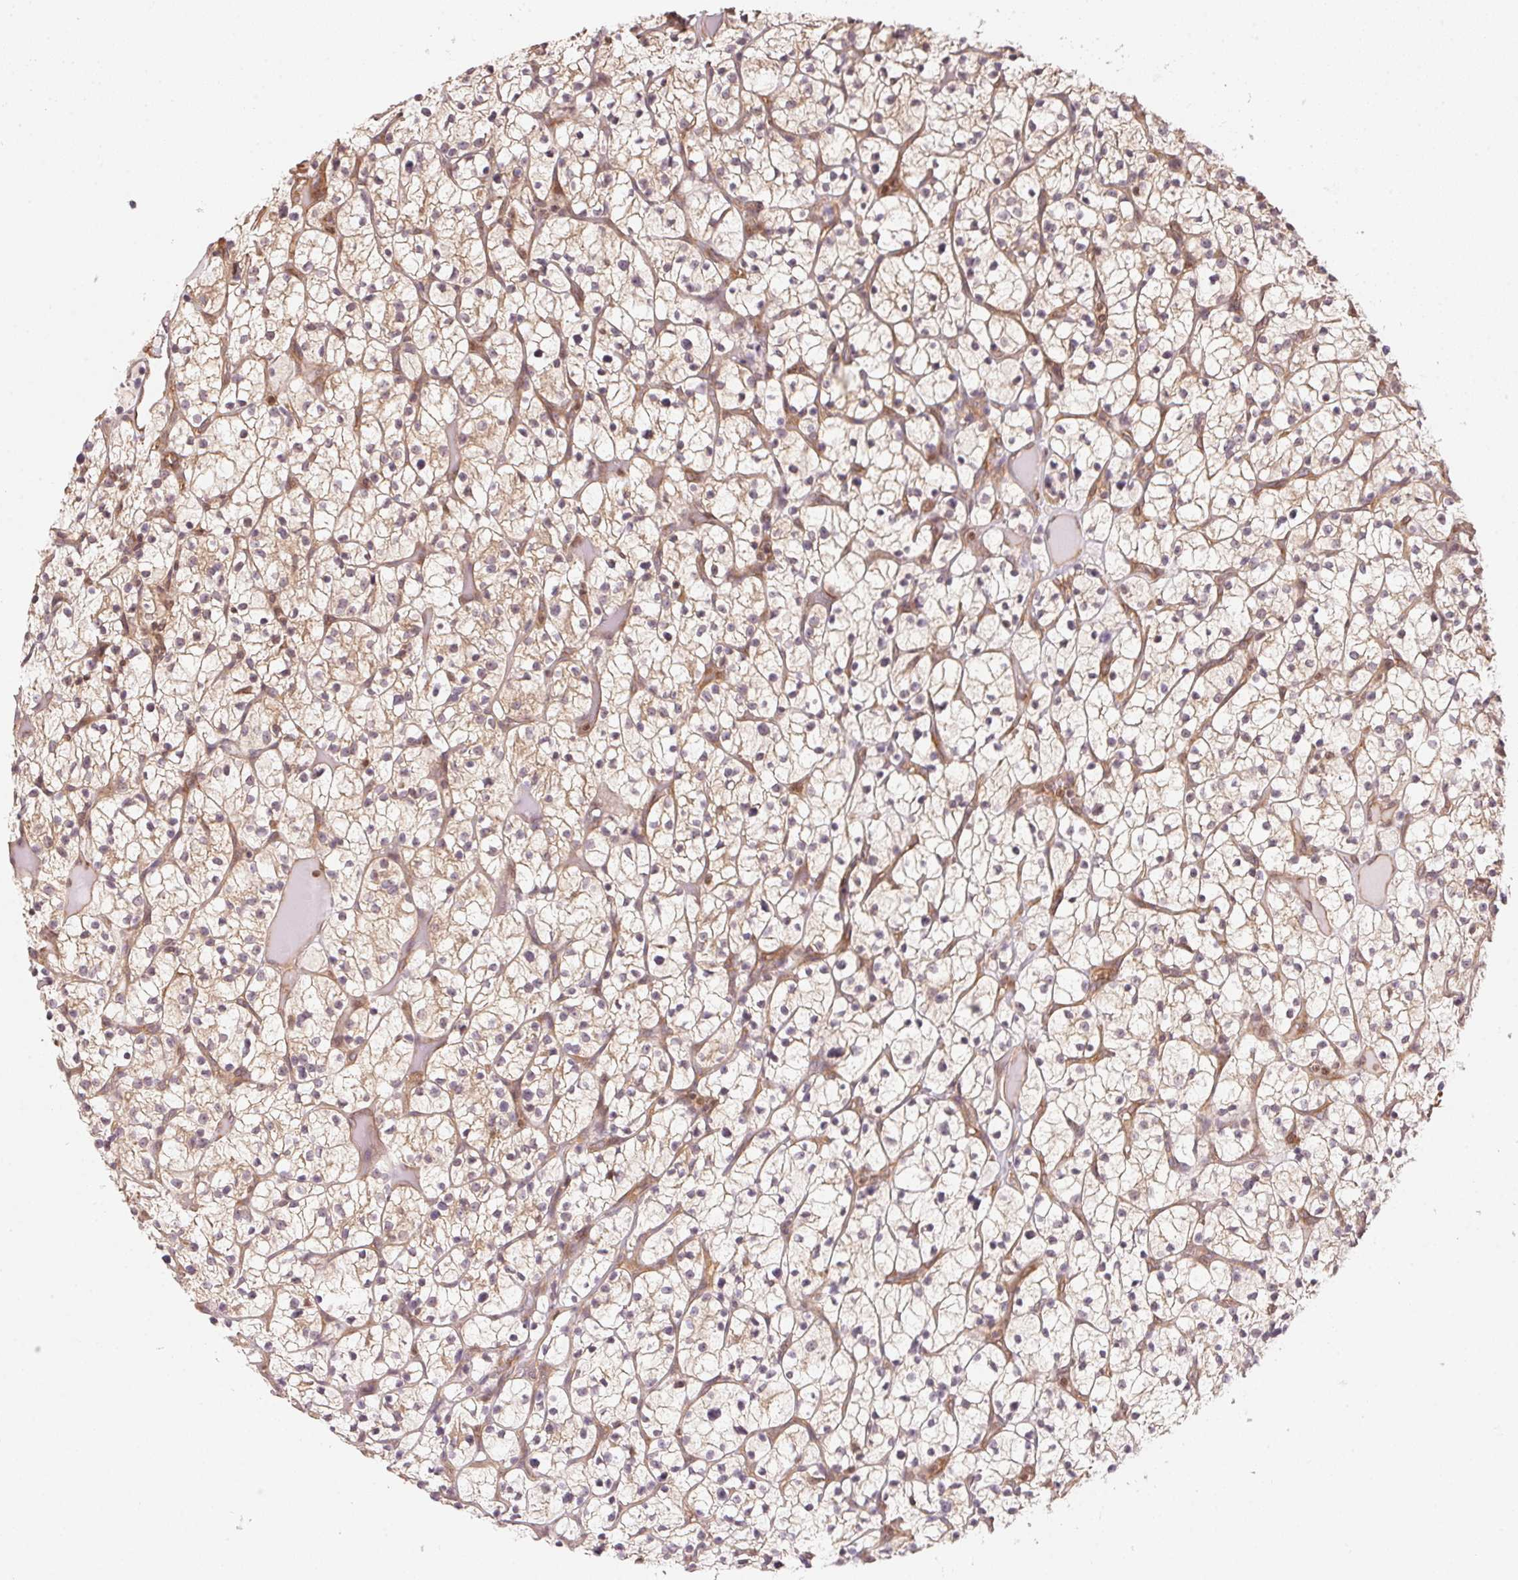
{"staining": {"intensity": "weak", "quantity": "25%-75%", "location": "cytoplasmic/membranous"}, "tissue": "renal cancer", "cell_type": "Tumor cells", "image_type": "cancer", "snomed": [{"axis": "morphology", "description": "Adenocarcinoma, NOS"}, {"axis": "topography", "description": "Kidney"}], "caption": "Immunohistochemical staining of human renal cancer (adenocarcinoma) reveals weak cytoplasmic/membranous protein expression in about 25%-75% of tumor cells.", "gene": "STRN4", "patient": {"sex": "female", "age": 64}}